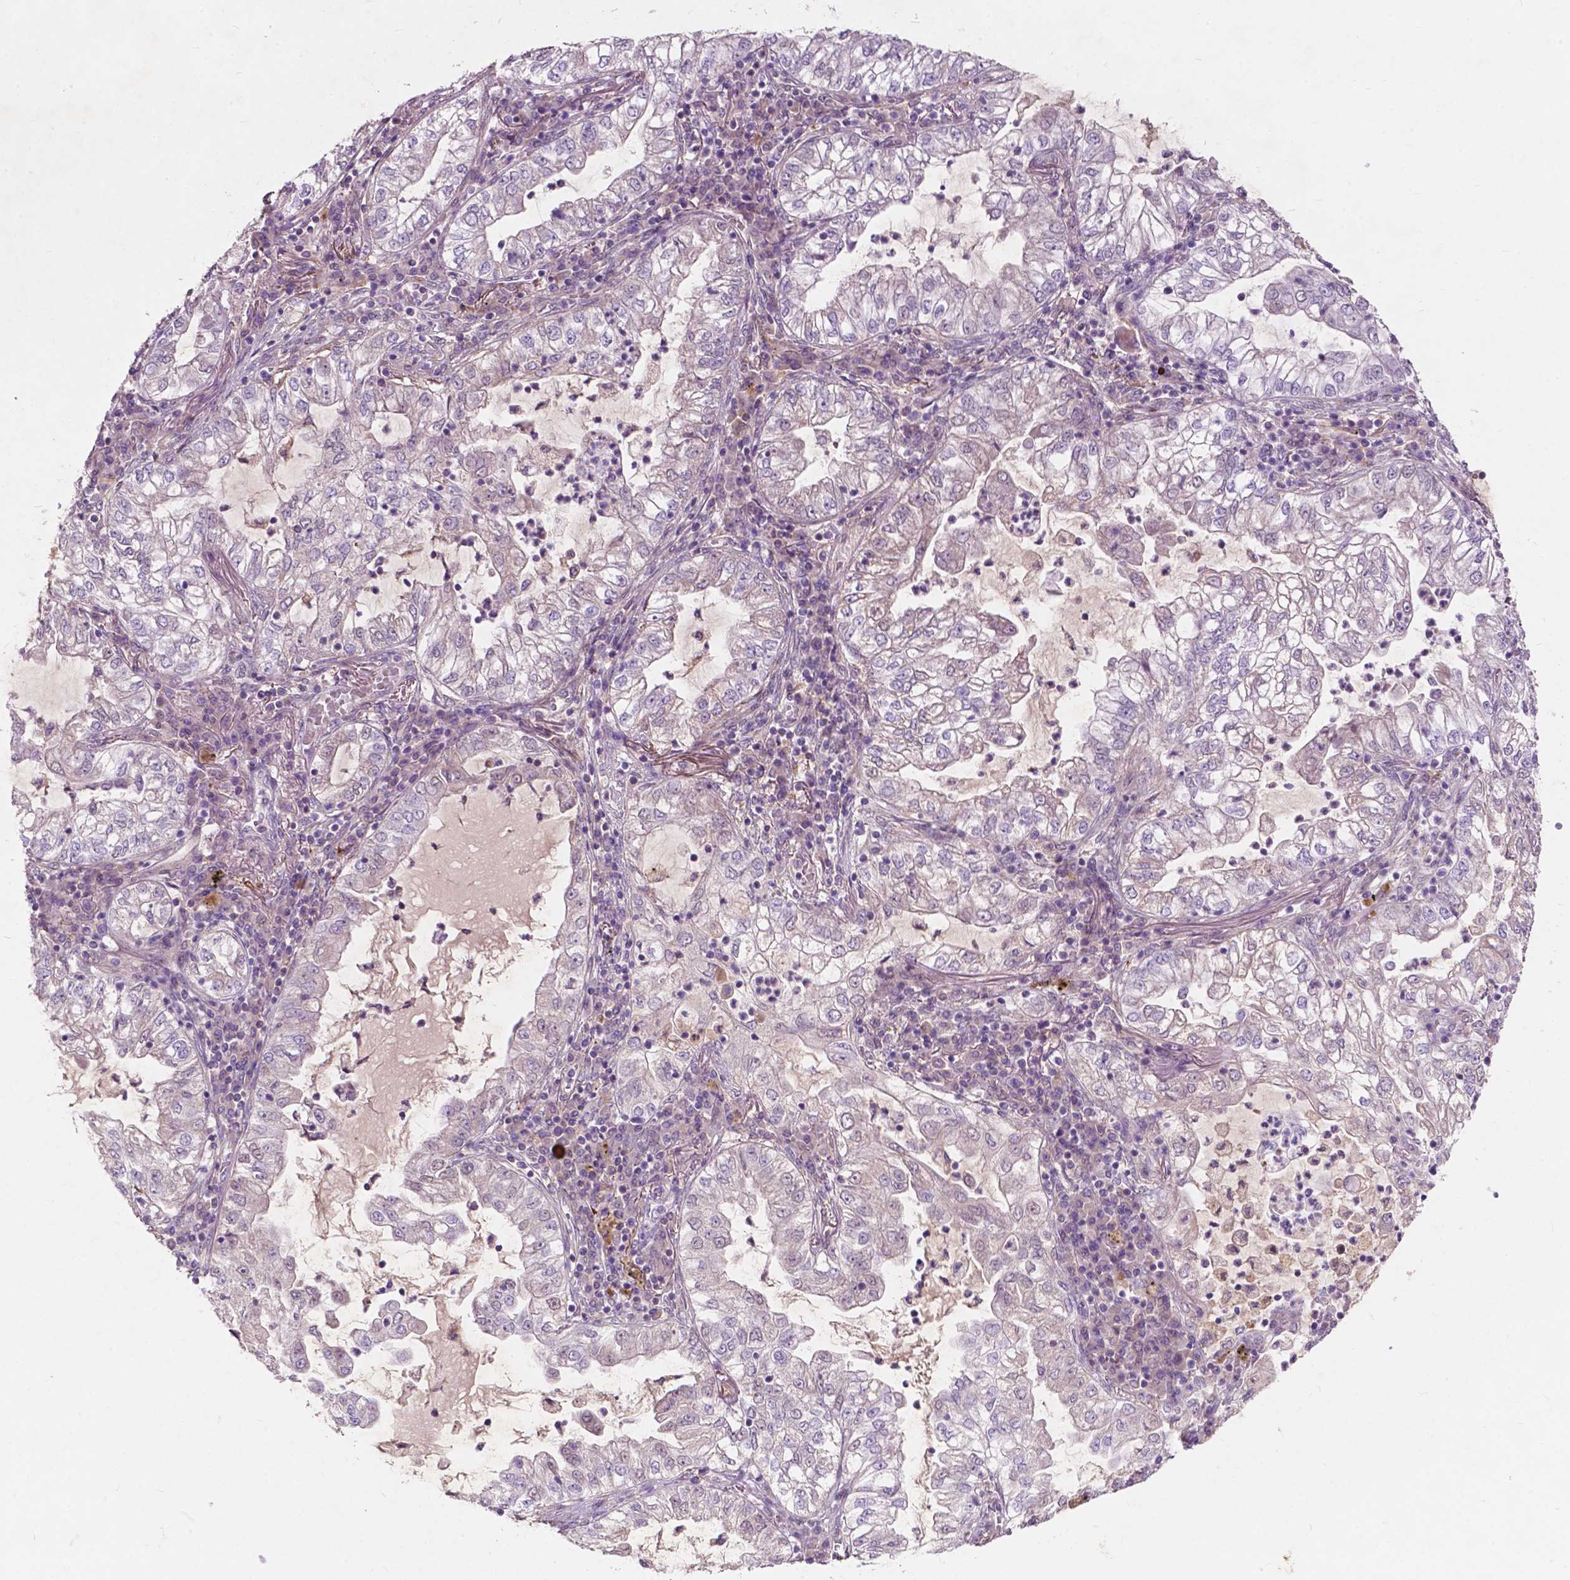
{"staining": {"intensity": "negative", "quantity": "none", "location": "none"}, "tissue": "lung cancer", "cell_type": "Tumor cells", "image_type": "cancer", "snomed": [{"axis": "morphology", "description": "Adenocarcinoma, NOS"}, {"axis": "topography", "description": "Lung"}], "caption": "This is a photomicrograph of immunohistochemistry (IHC) staining of adenocarcinoma (lung), which shows no expression in tumor cells.", "gene": "GPR37", "patient": {"sex": "female", "age": 73}}